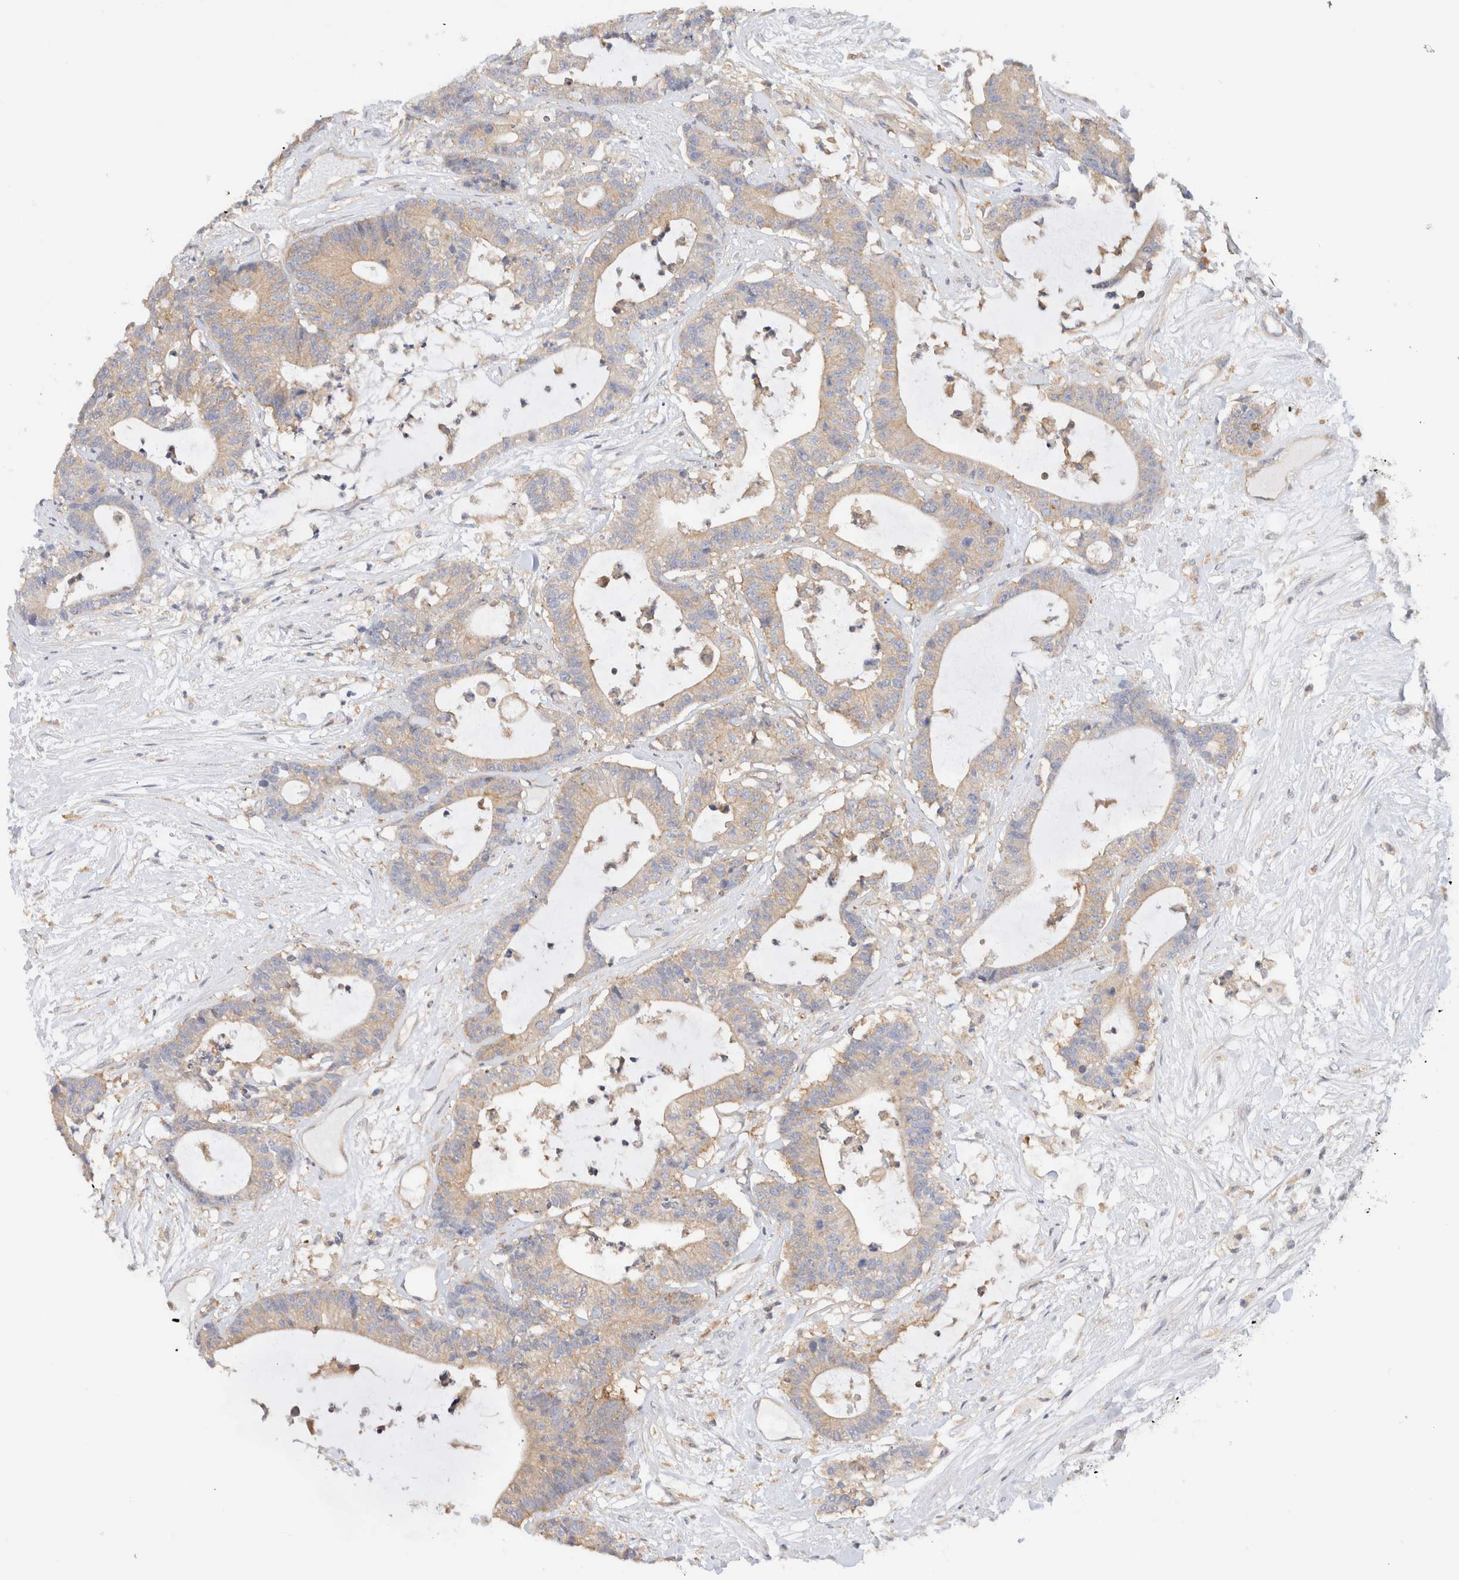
{"staining": {"intensity": "weak", "quantity": "25%-75%", "location": "cytoplasmic/membranous"}, "tissue": "colorectal cancer", "cell_type": "Tumor cells", "image_type": "cancer", "snomed": [{"axis": "morphology", "description": "Adenocarcinoma, NOS"}, {"axis": "topography", "description": "Colon"}], "caption": "Protein expression by immunohistochemistry reveals weak cytoplasmic/membranous positivity in about 25%-75% of tumor cells in adenocarcinoma (colorectal). The staining was performed using DAB to visualize the protein expression in brown, while the nuclei were stained in blue with hematoxylin (Magnification: 20x).", "gene": "RABEP1", "patient": {"sex": "female", "age": 84}}